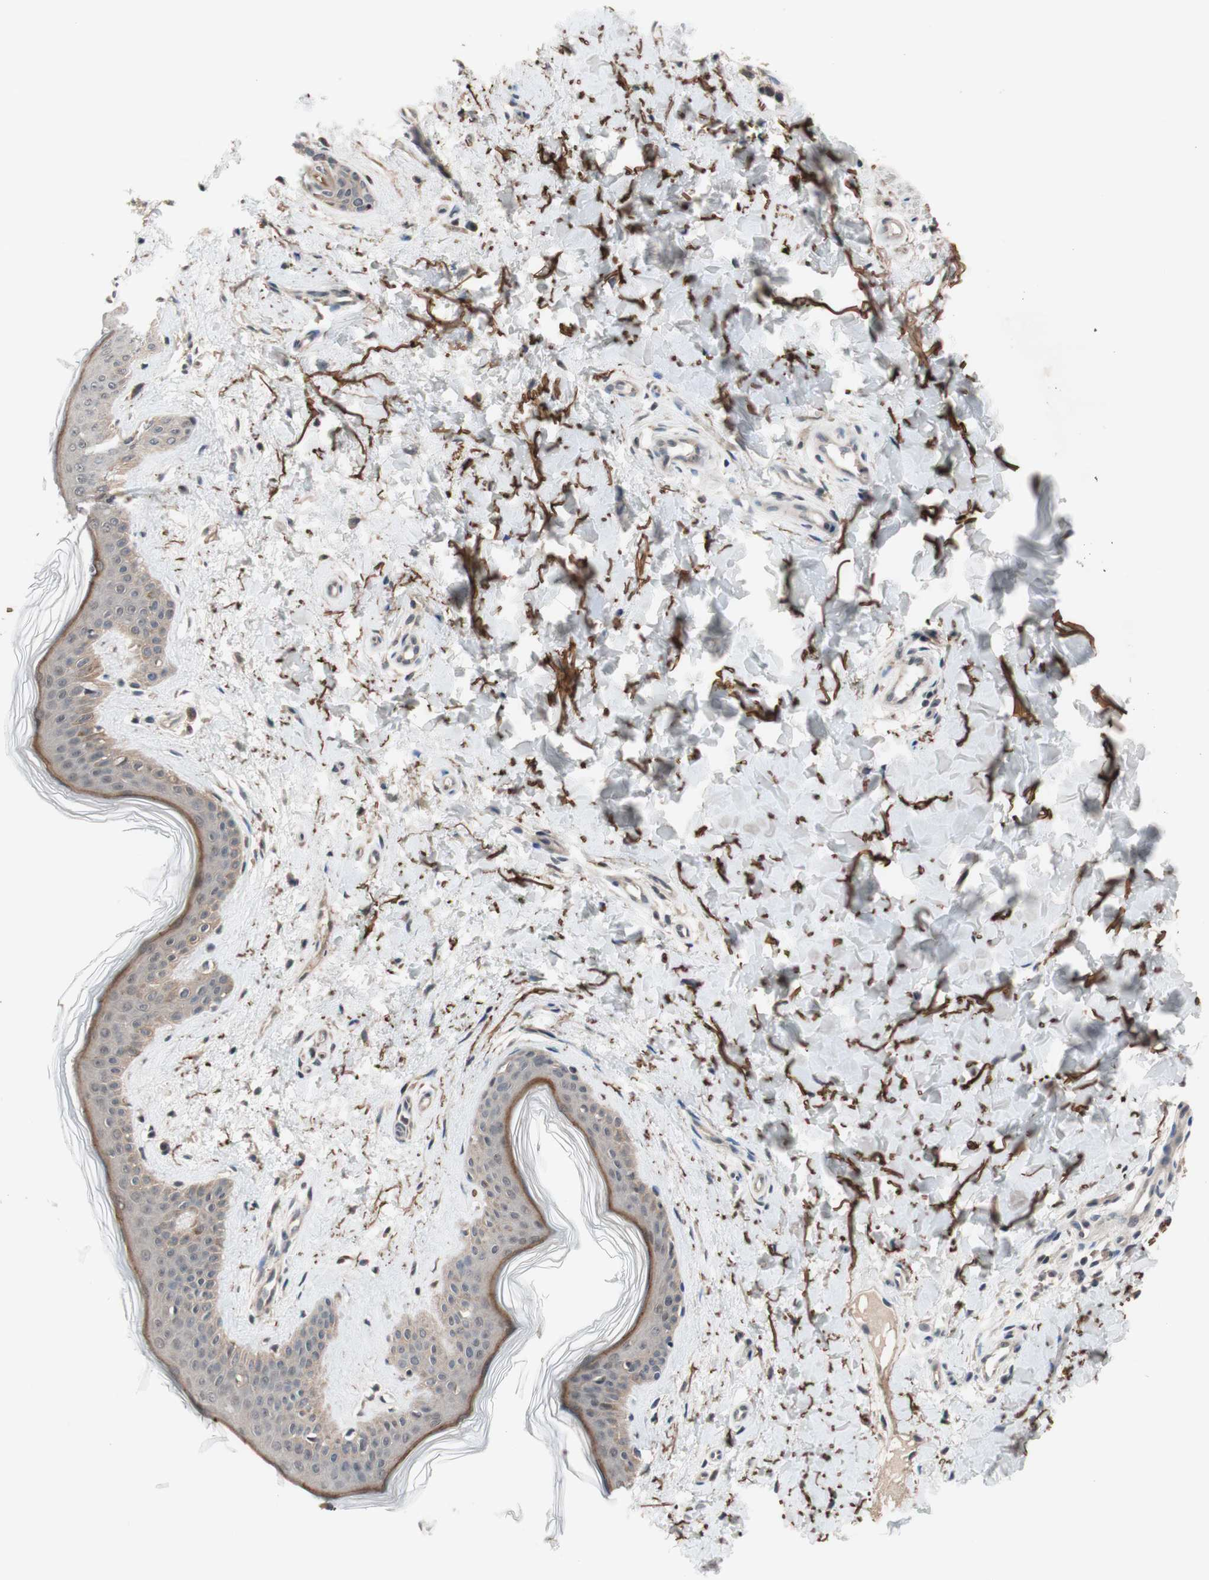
{"staining": {"intensity": "weak", "quantity": ">75%", "location": "cytoplasmic/membranous"}, "tissue": "skin", "cell_type": "Fibroblasts", "image_type": "normal", "snomed": [{"axis": "morphology", "description": "Normal tissue, NOS"}, {"axis": "topography", "description": "Skin"}], "caption": "Immunohistochemical staining of normal skin shows >75% levels of weak cytoplasmic/membranous protein expression in about >75% of fibroblasts.", "gene": "CD55", "patient": {"sex": "female", "age": 41}}